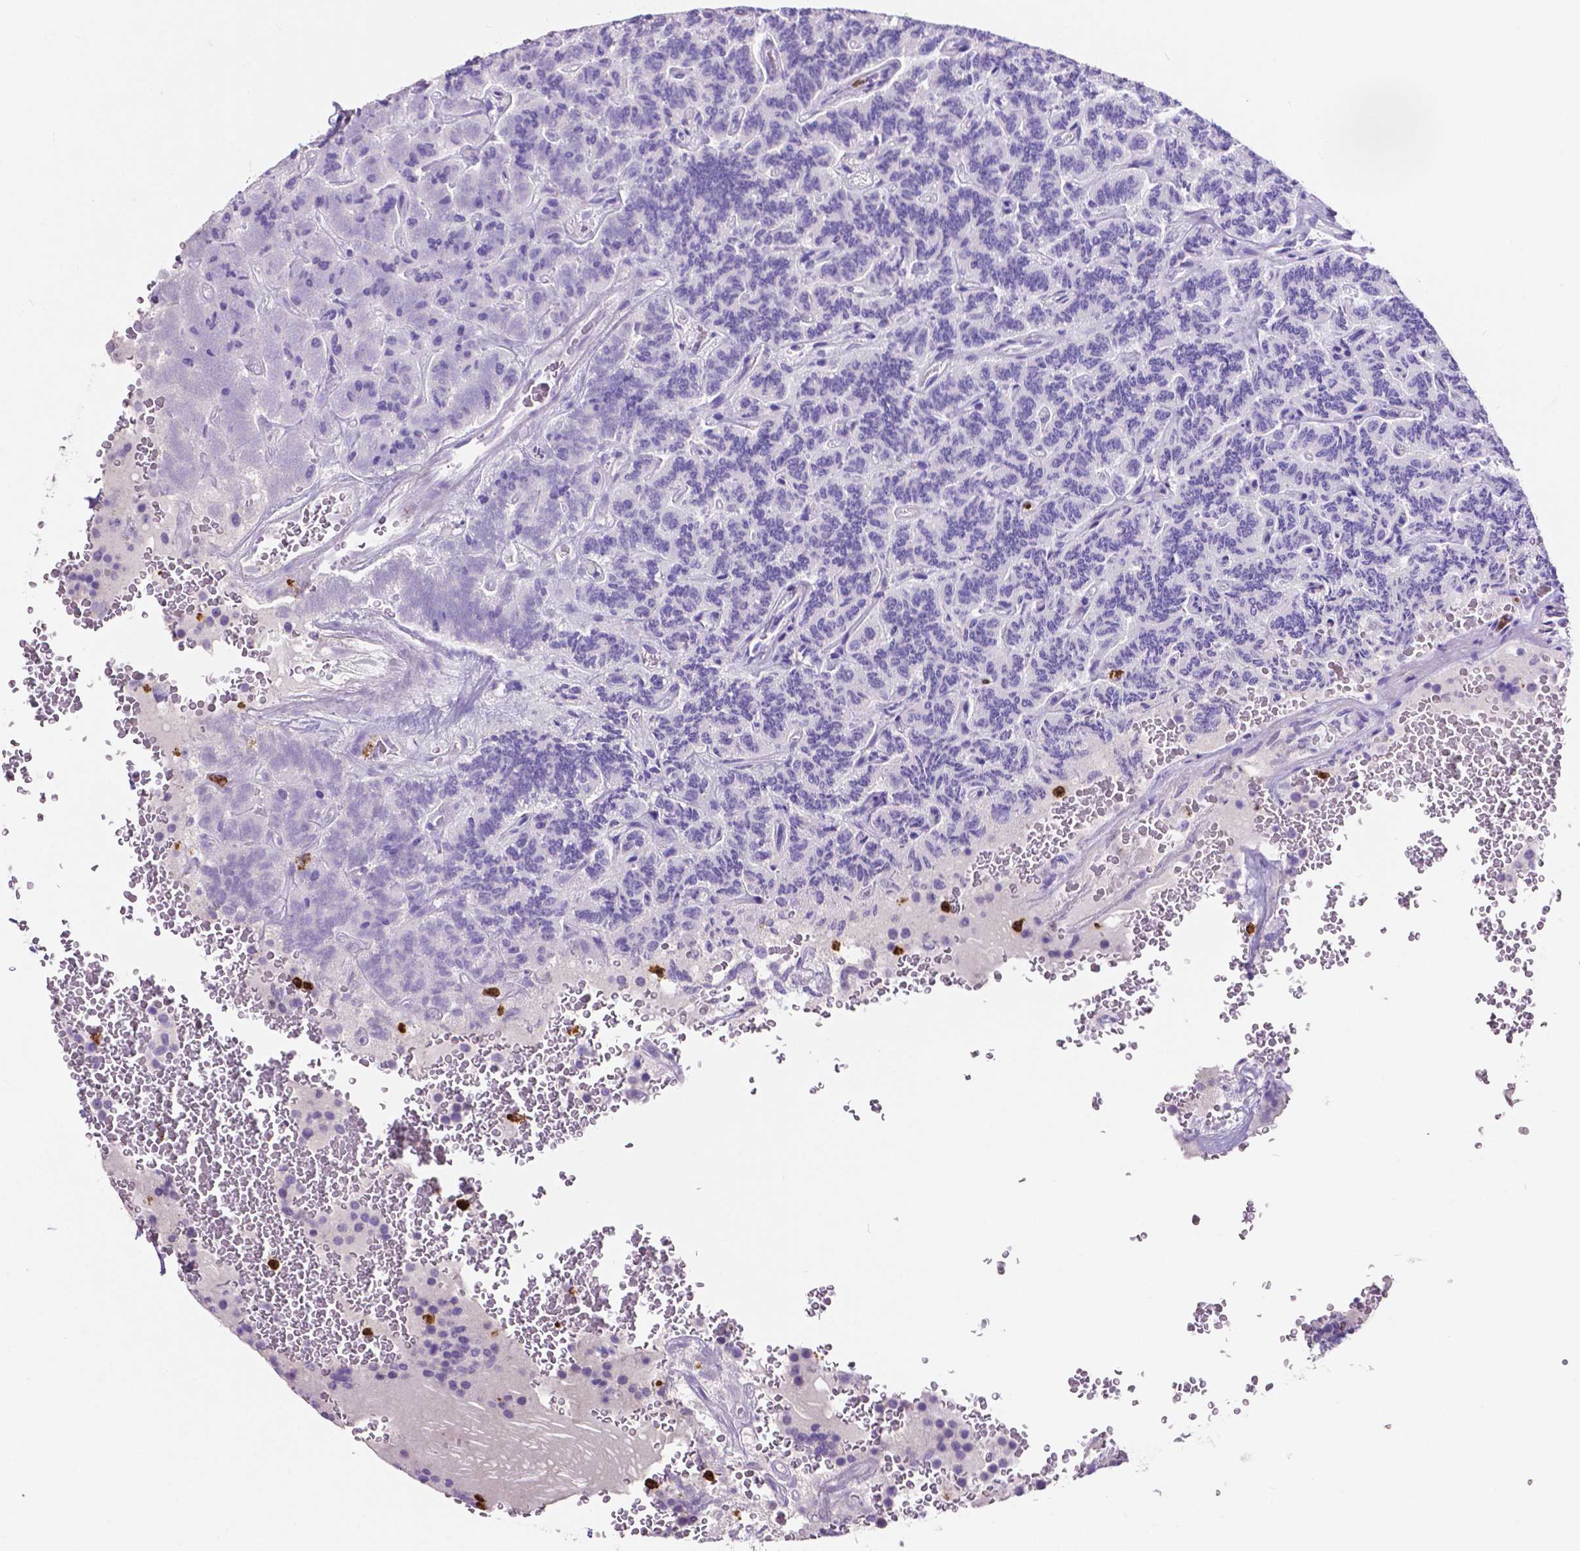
{"staining": {"intensity": "negative", "quantity": "none", "location": "none"}, "tissue": "carcinoid", "cell_type": "Tumor cells", "image_type": "cancer", "snomed": [{"axis": "morphology", "description": "Carcinoid, malignant, NOS"}, {"axis": "topography", "description": "Pancreas"}], "caption": "This is a photomicrograph of immunohistochemistry (IHC) staining of carcinoid, which shows no positivity in tumor cells. The staining is performed using DAB brown chromogen with nuclei counter-stained in using hematoxylin.", "gene": "MMP9", "patient": {"sex": "male", "age": 36}}